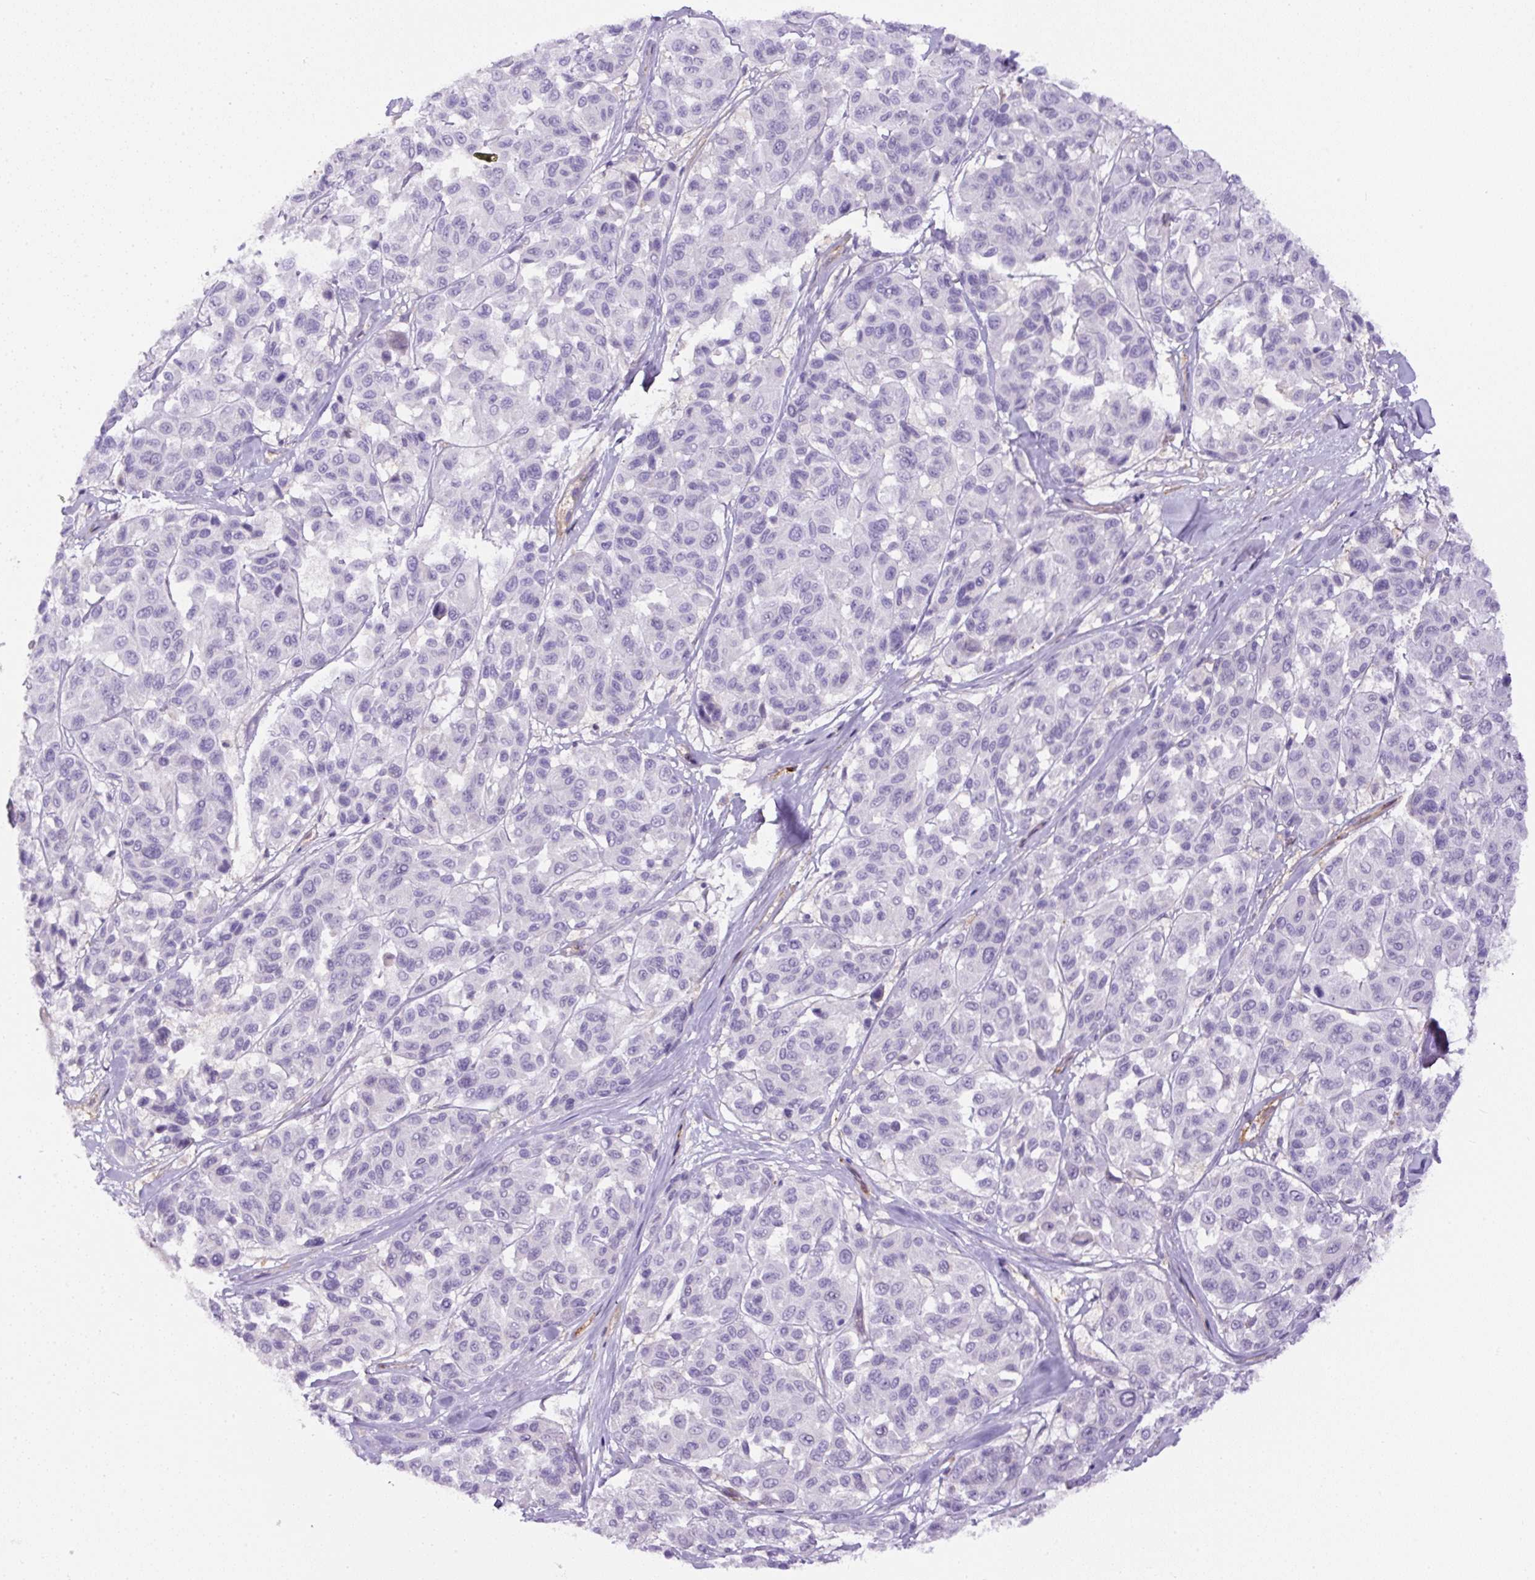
{"staining": {"intensity": "negative", "quantity": "none", "location": "none"}, "tissue": "melanoma", "cell_type": "Tumor cells", "image_type": "cancer", "snomed": [{"axis": "morphology", "description": "Malignant melanoma, NOS"}, {"axis": "topography", "description": "Skin"}], "caption": "A high-resolution histopathology image shows IHC staining of melanoma, which demonstrates no significant expression in tumor cells.", "gene": "B3GALT5", "patient": {"sex": "female", "age": 66}}